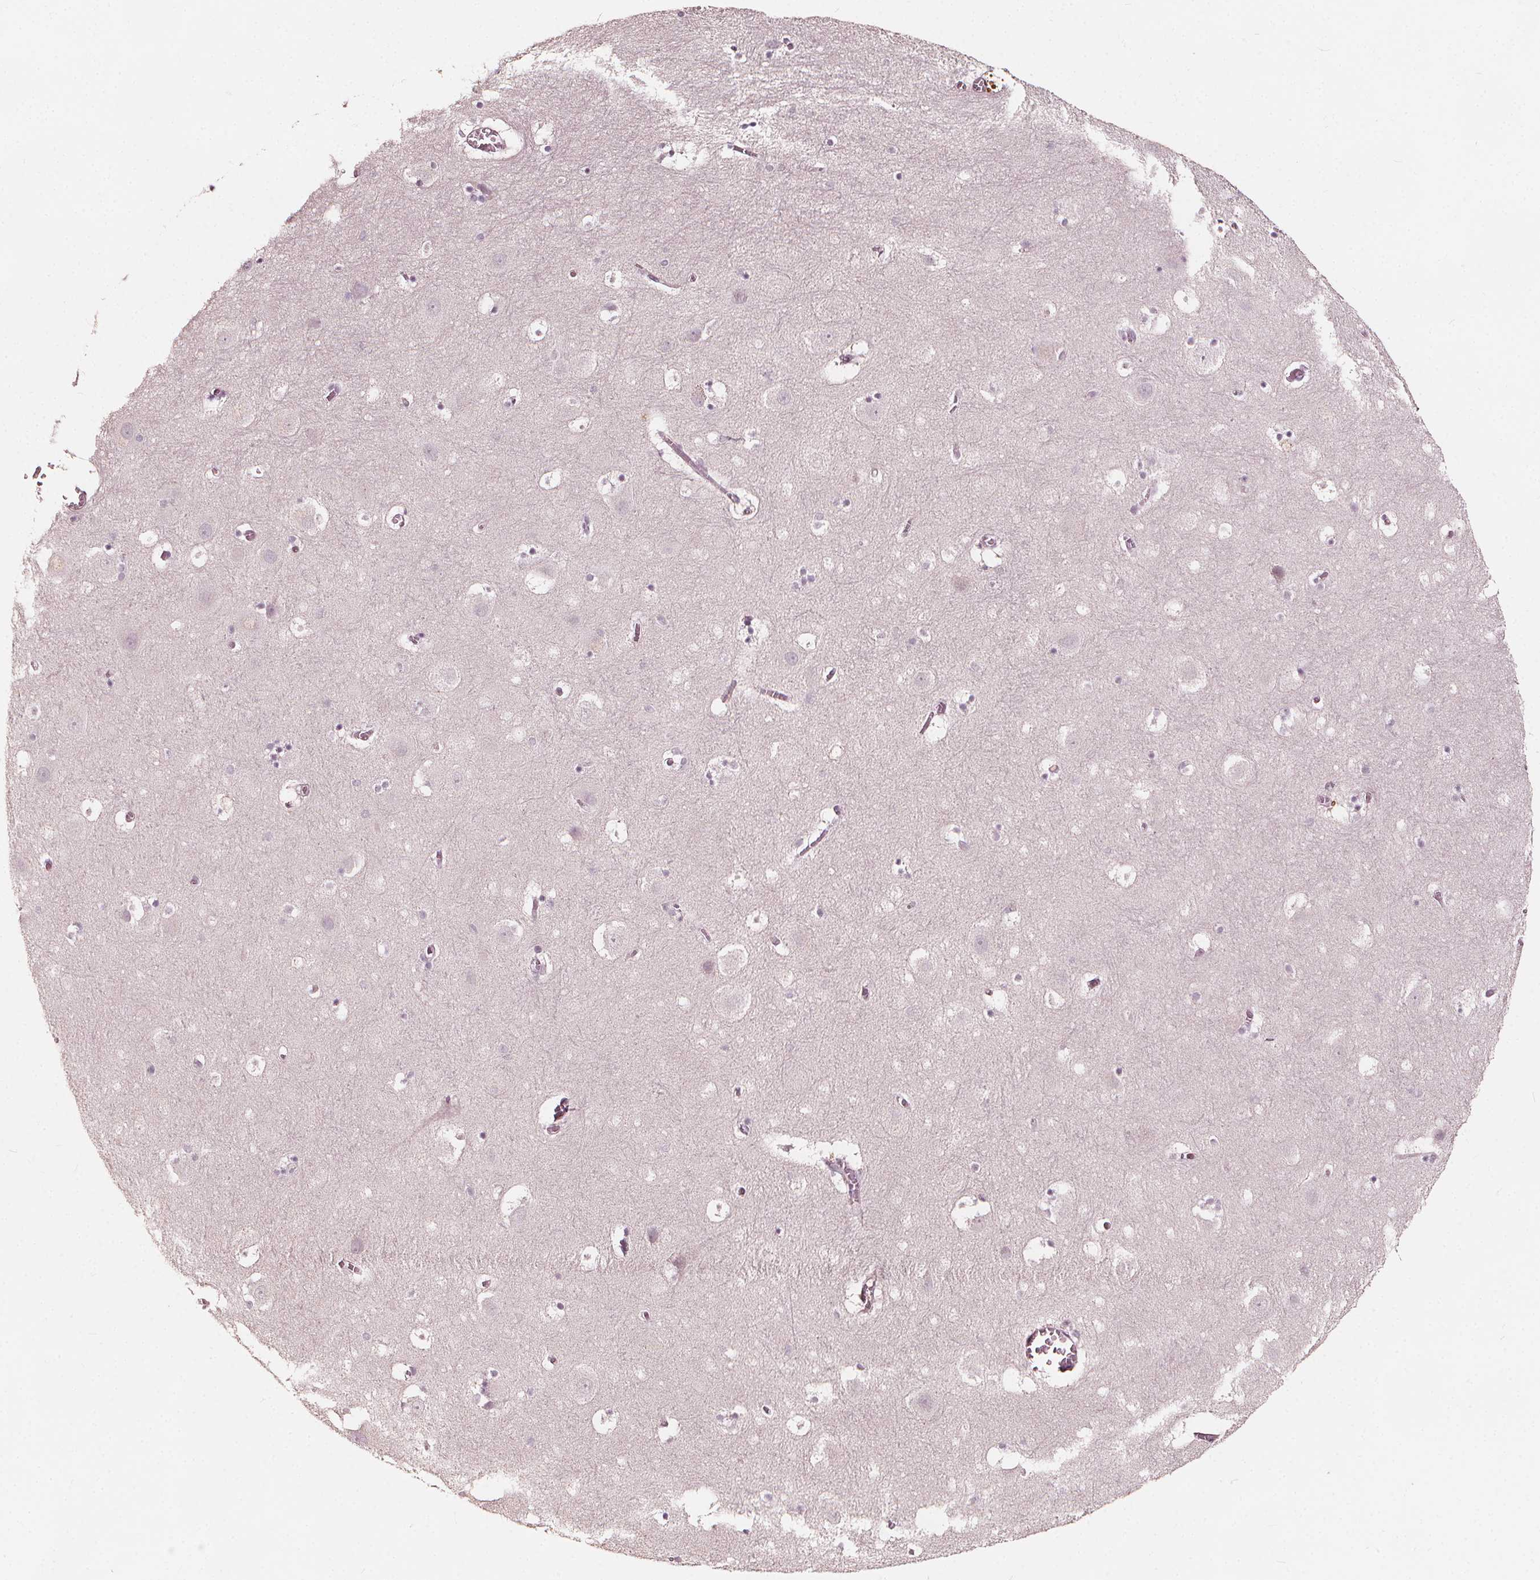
{"staining": {"intensity": "negative", "quantity": "none", "location": "none"}, "tissue": "hippocampus", "cell_type": "Glial cells", "image_type": "normal", "snomed": [{"axis": "morphology", "description": "Normal tissue, NOS"}, {"axis": "topography", "description": "Hippocampus"}], "caption": "A high-resolution photomicrograph shows IHC staining of benign hippocampus, which exhibits no significant staining in glial cells. (Immunohistochemistry, brightfield microscopy, high magnification).", "gene": "NPC1L1", "patient": {"sex": "male", "age": 45}}